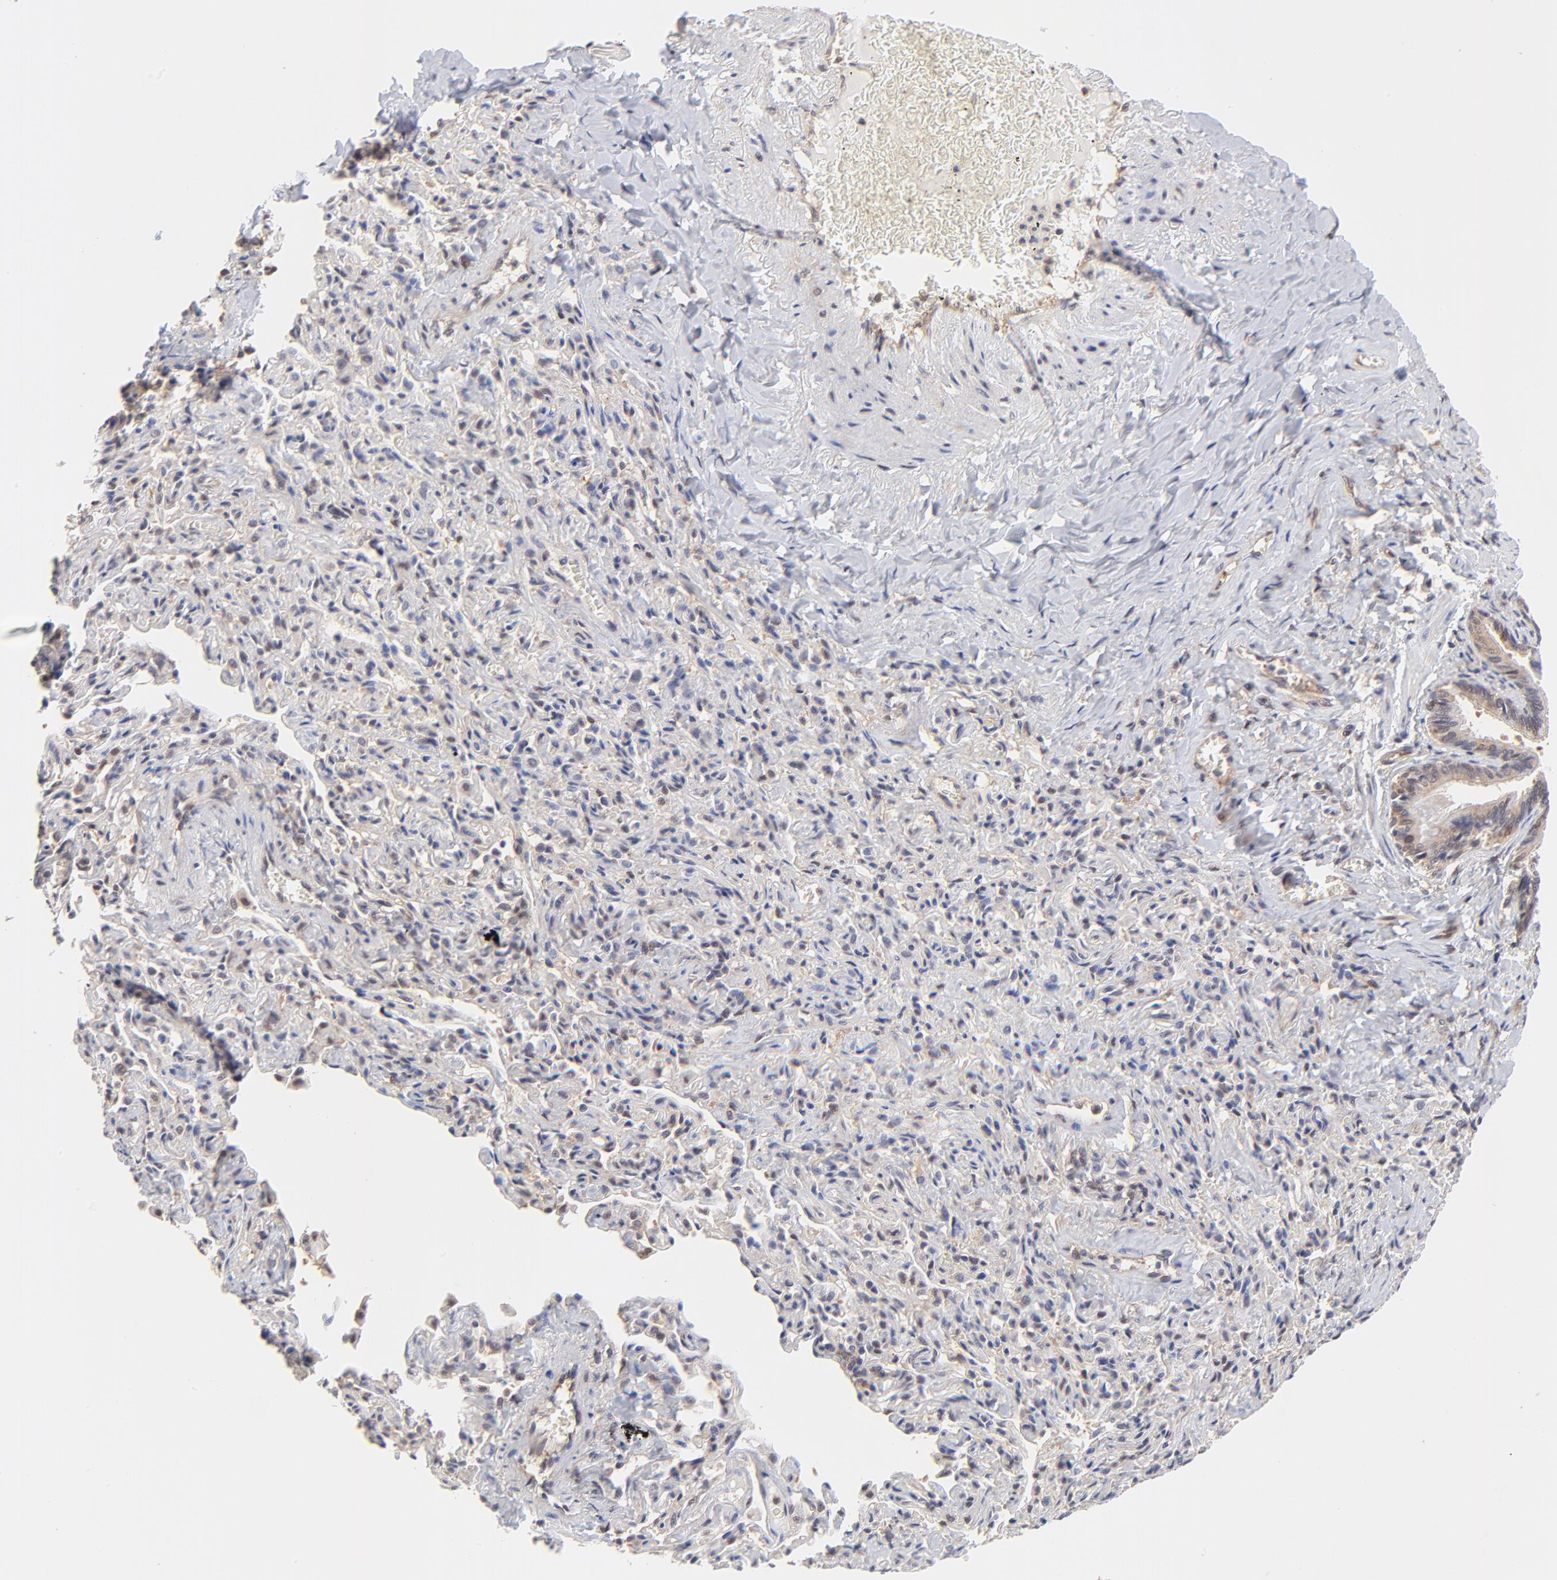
{"staining": {"intensity": "weak", "quantity": "<25%", "location": "nuclear"}, "tissue": "bronchus", "cell_type": "Respiratory epithelial cells", "image_type": "normal", "snomed": [{"axis": "morphology", "description": "Normal tissue, NOS"}, {"axis": "topography", "description": "Lung"}], "caption": "Unremarkable bronchus was stained to show a protein in brown. There is no significant expression in respiratory epithelial cells. Brightfield microscopy of immunohistochemistry (IHC) stained with DAB (brown) and hematoxylin (blue), captured at high magnification.", "gene": "PSMC4", "patient": {"sex": "male", "age": 64}}